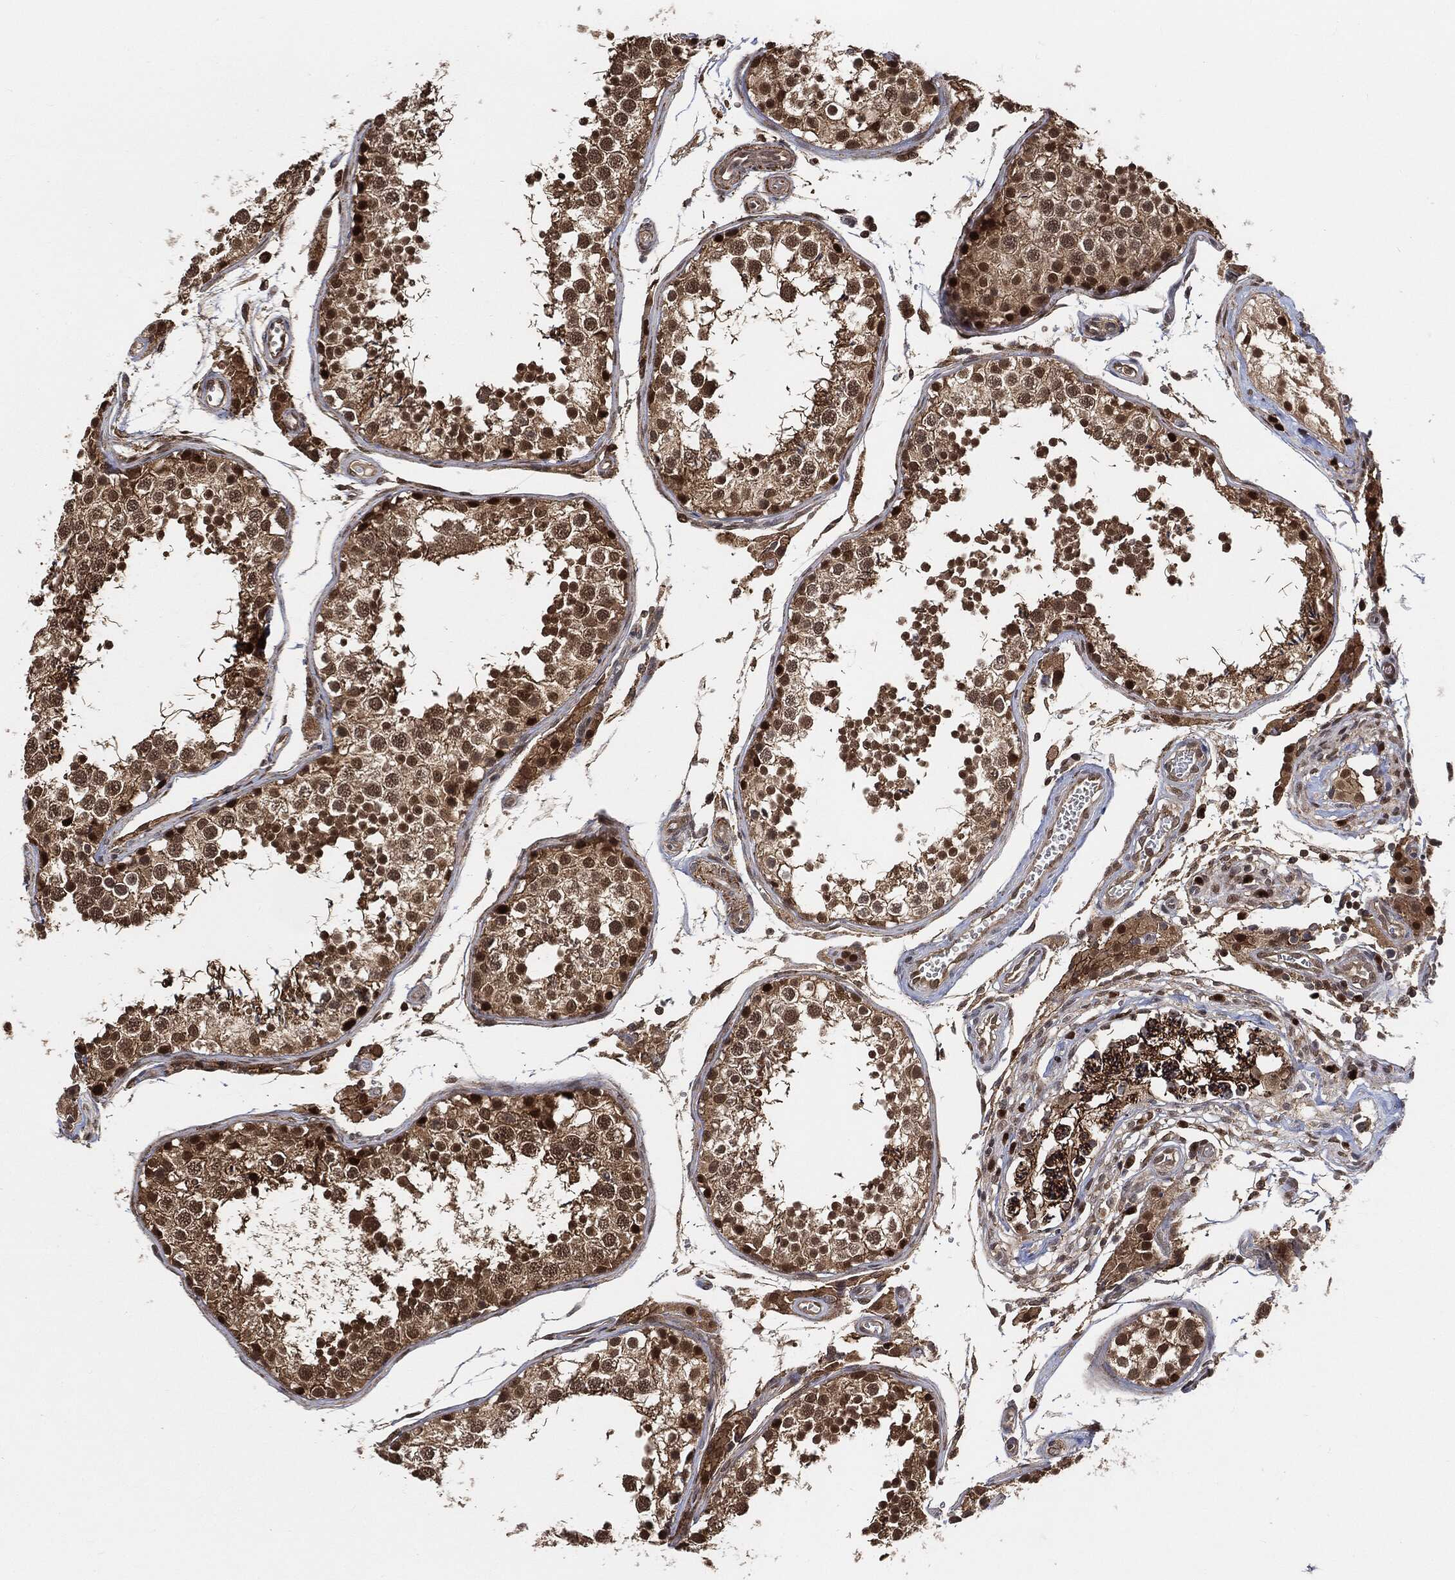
{"staining": {"intensity": "moderate", "quantity": ">75%", "location": "cytoplasmic/membranous,nuclear"}, "tissue": "testis", "cell_type": "Cells in seminiferous ducts", "image_type": "normal", "snomed": [{"axis": "morphology", "description": "Normal tissue, NOS"}, {"axis": "topography", "description": "Testis"}], "caption": "Protein expression by immunohistochemistry (IHC) exhibits moderate cytoplasmic/membranous,nuclear positivity in approximately >75% of cells in seminiferous ducts in normal testis. Ihc stains the protein in brown and the nuclei are stained blue.", "gene": "CUTA", "patient": {"sex": "male", "age": 29}}